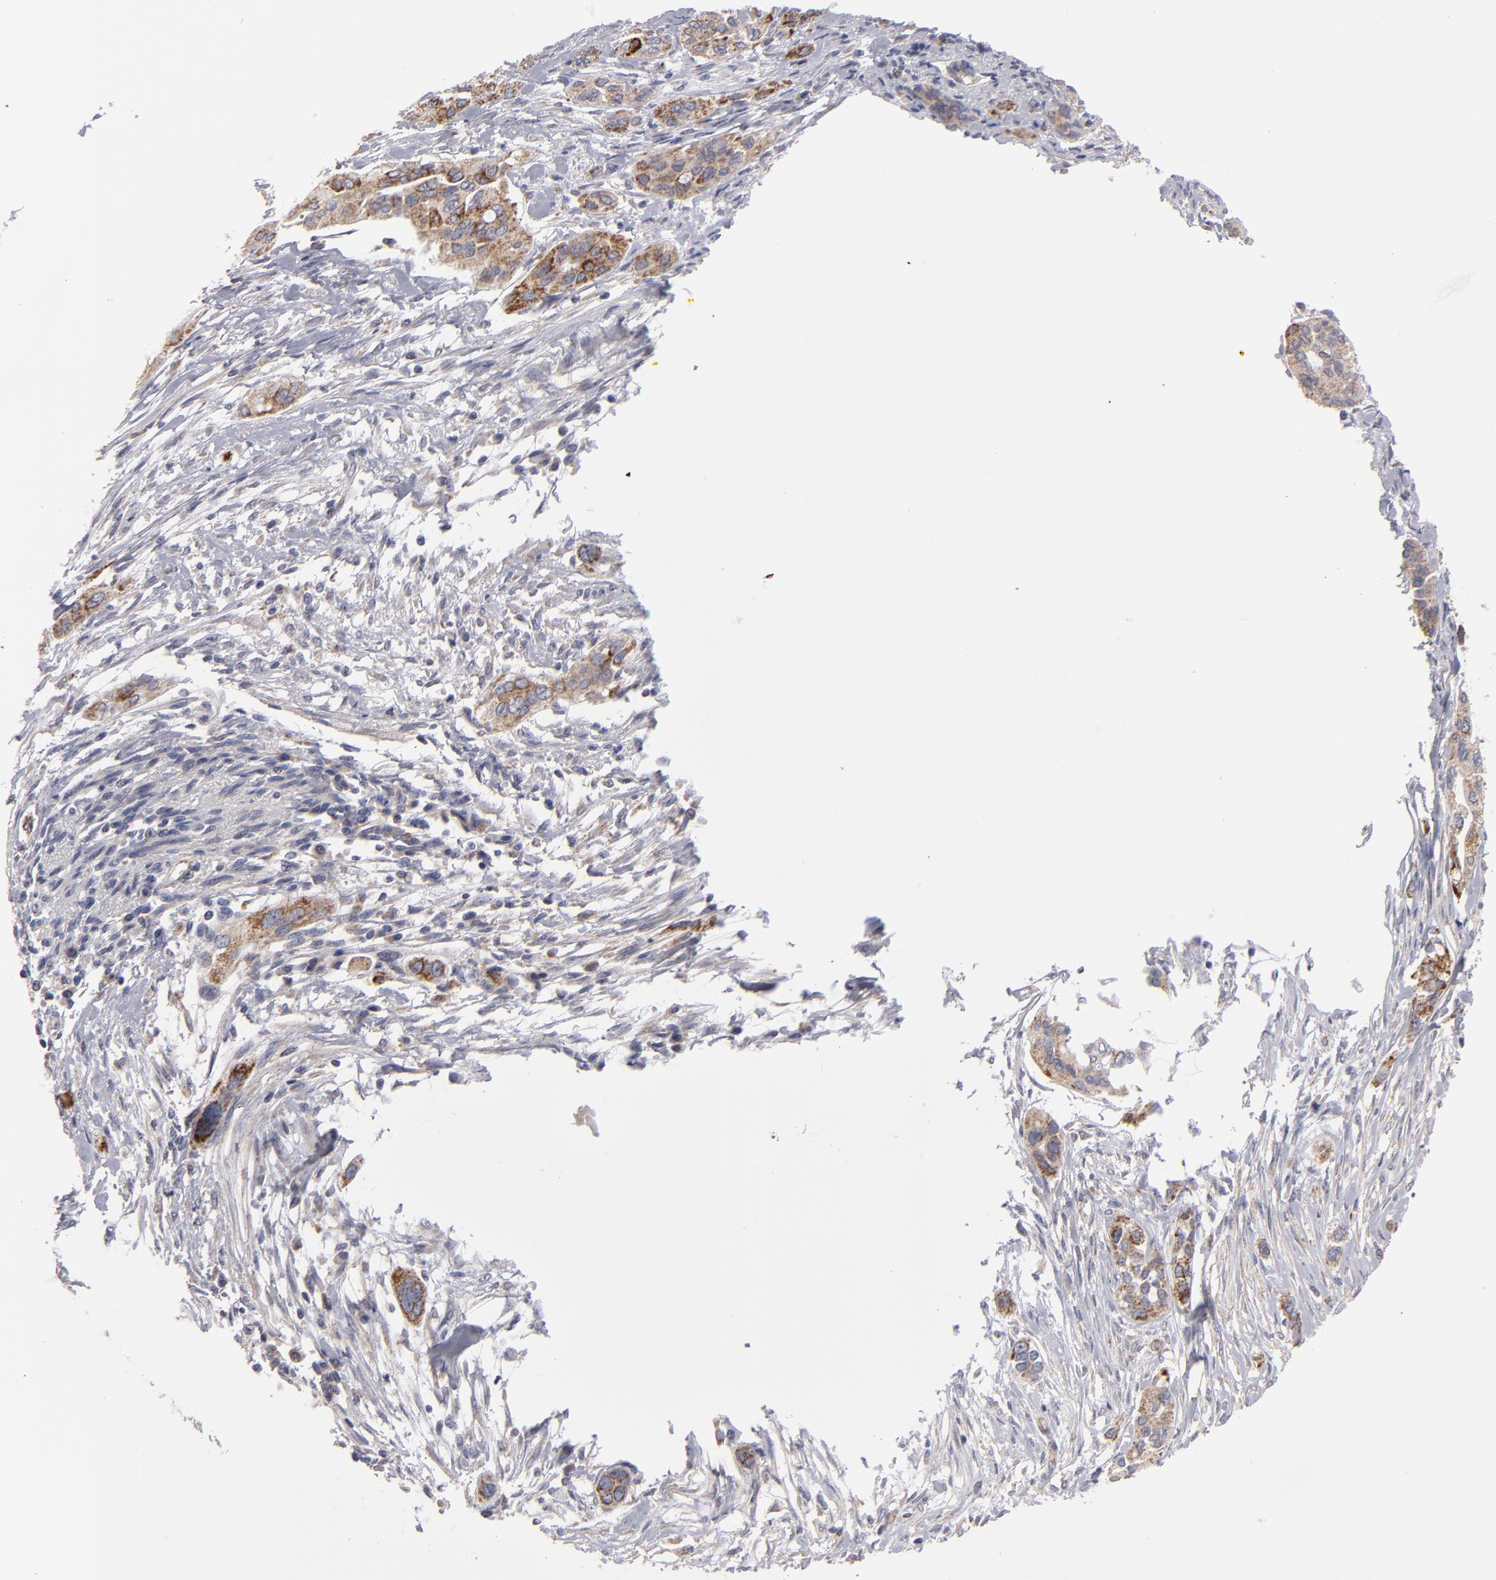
{"staining": {"intensity": "moderate", "quantity": ">75%", "location": "cytoplasmic/membranous"}, "tissue": "pancreatic cancer", "cell_type": "Tumor cells", "image_type": "cancer", "snomed": [{"axis": "morphology", "description": "Adenocarcinoma, NOS"}, {"axis": "topography", "description": "Pancreas"}], "caption": "Moderate cytoplasmic/membranous protein staining is identified in about >75% of tumor cells in adenocarcinoma (pancreatic).", "gene": "HCCS", "patient": {"sex": "female", "age": 60}}